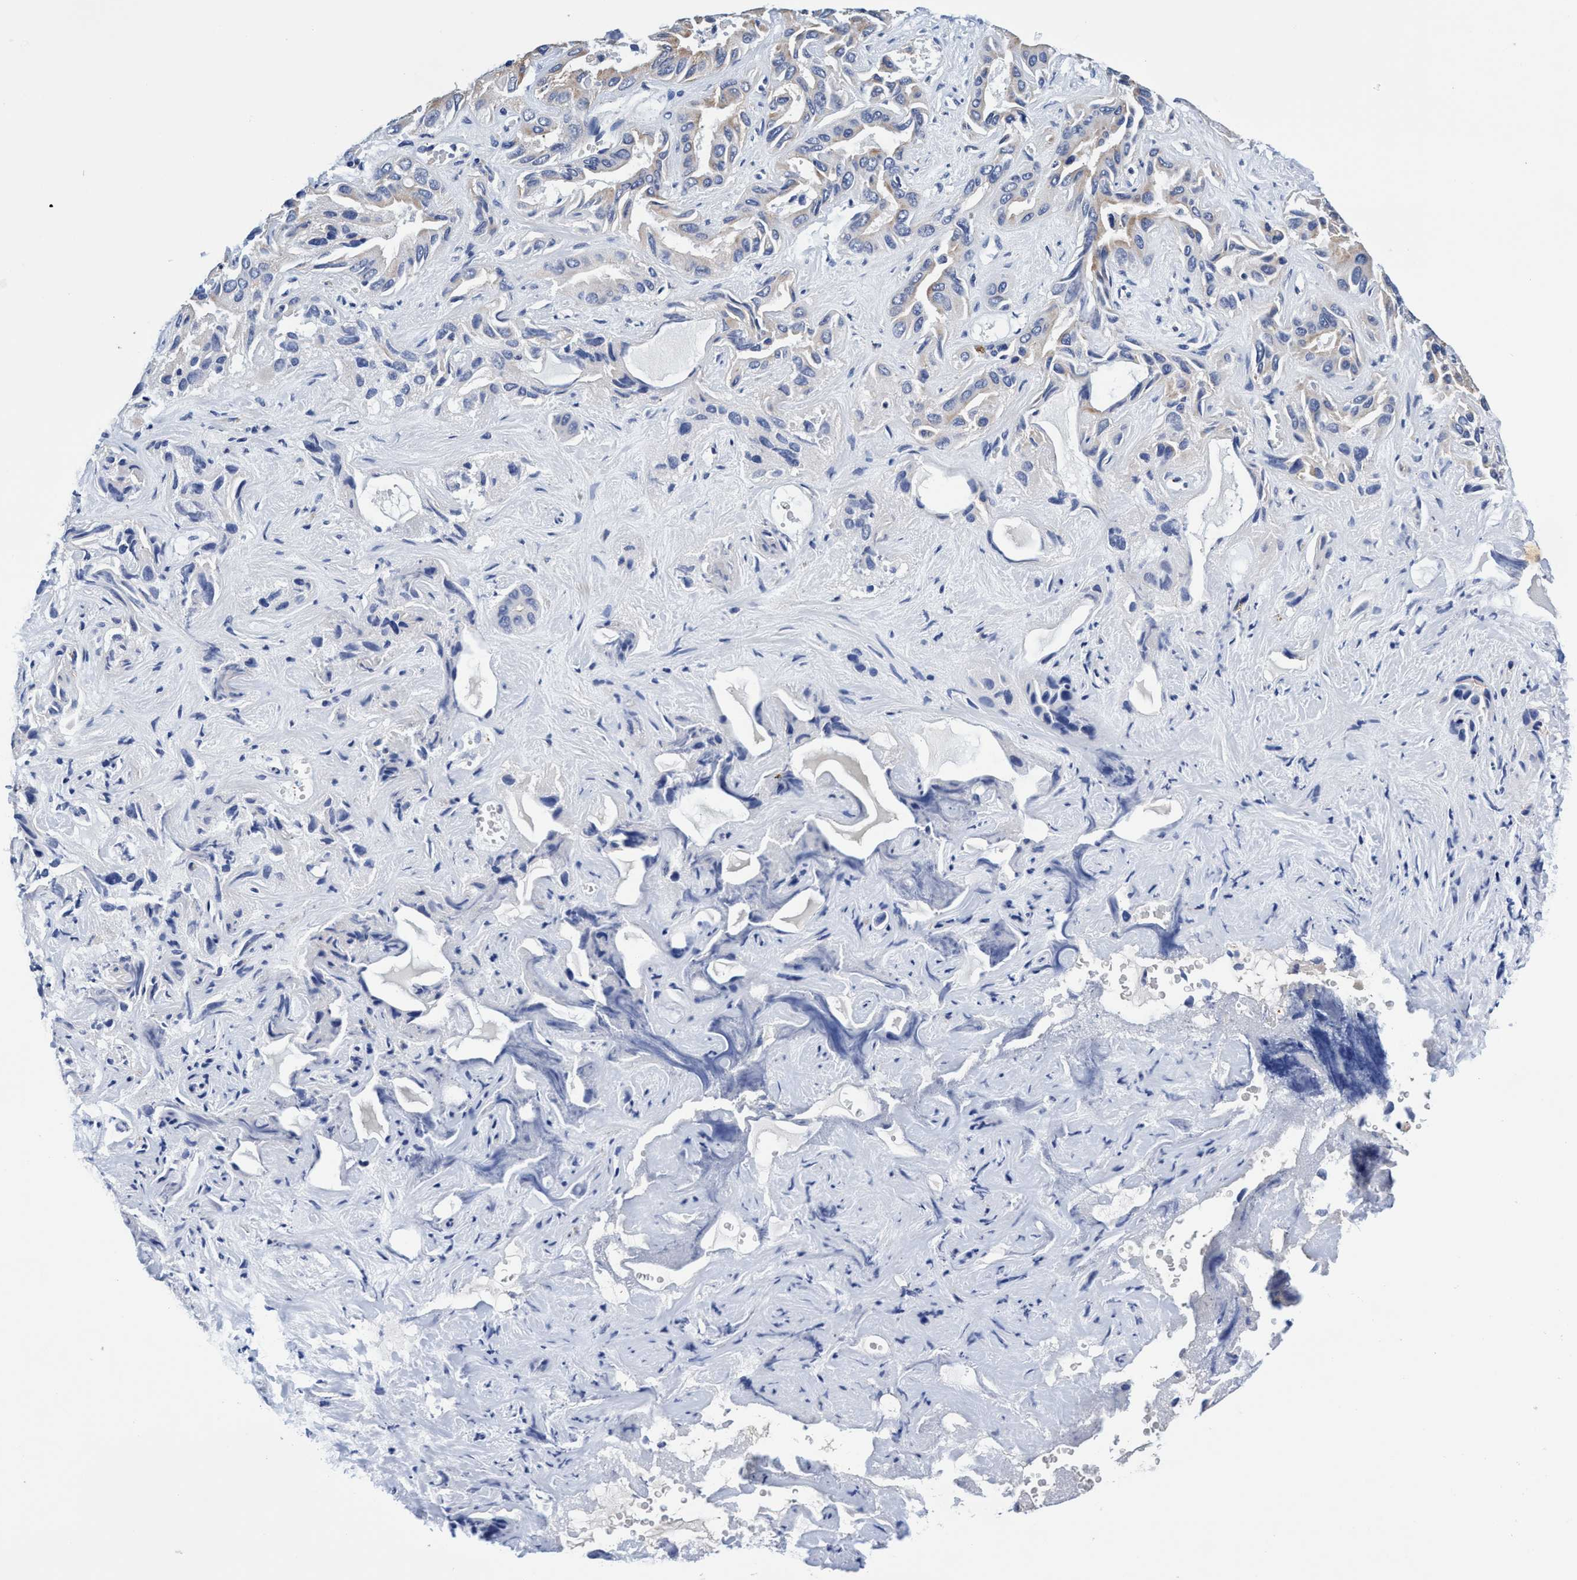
{"staining": {"intensity": "negative", "quantity": "none", "location": "none"}, "tissue": "liver cancer", "cell_type": "Tumor cells", "image_type": "cancer", "snomed": [{"axis": "morphology", "description": "Cholangiocarcinoma"}, {"axis": "topography", "description": "Liver"}], "caption": "Photomicrograph shows no protein expression in tumor cells of liver cholangiocarcinoma tissue.", "gene": "UBALD2", "patient": {"sex": "female", "age": 52}}